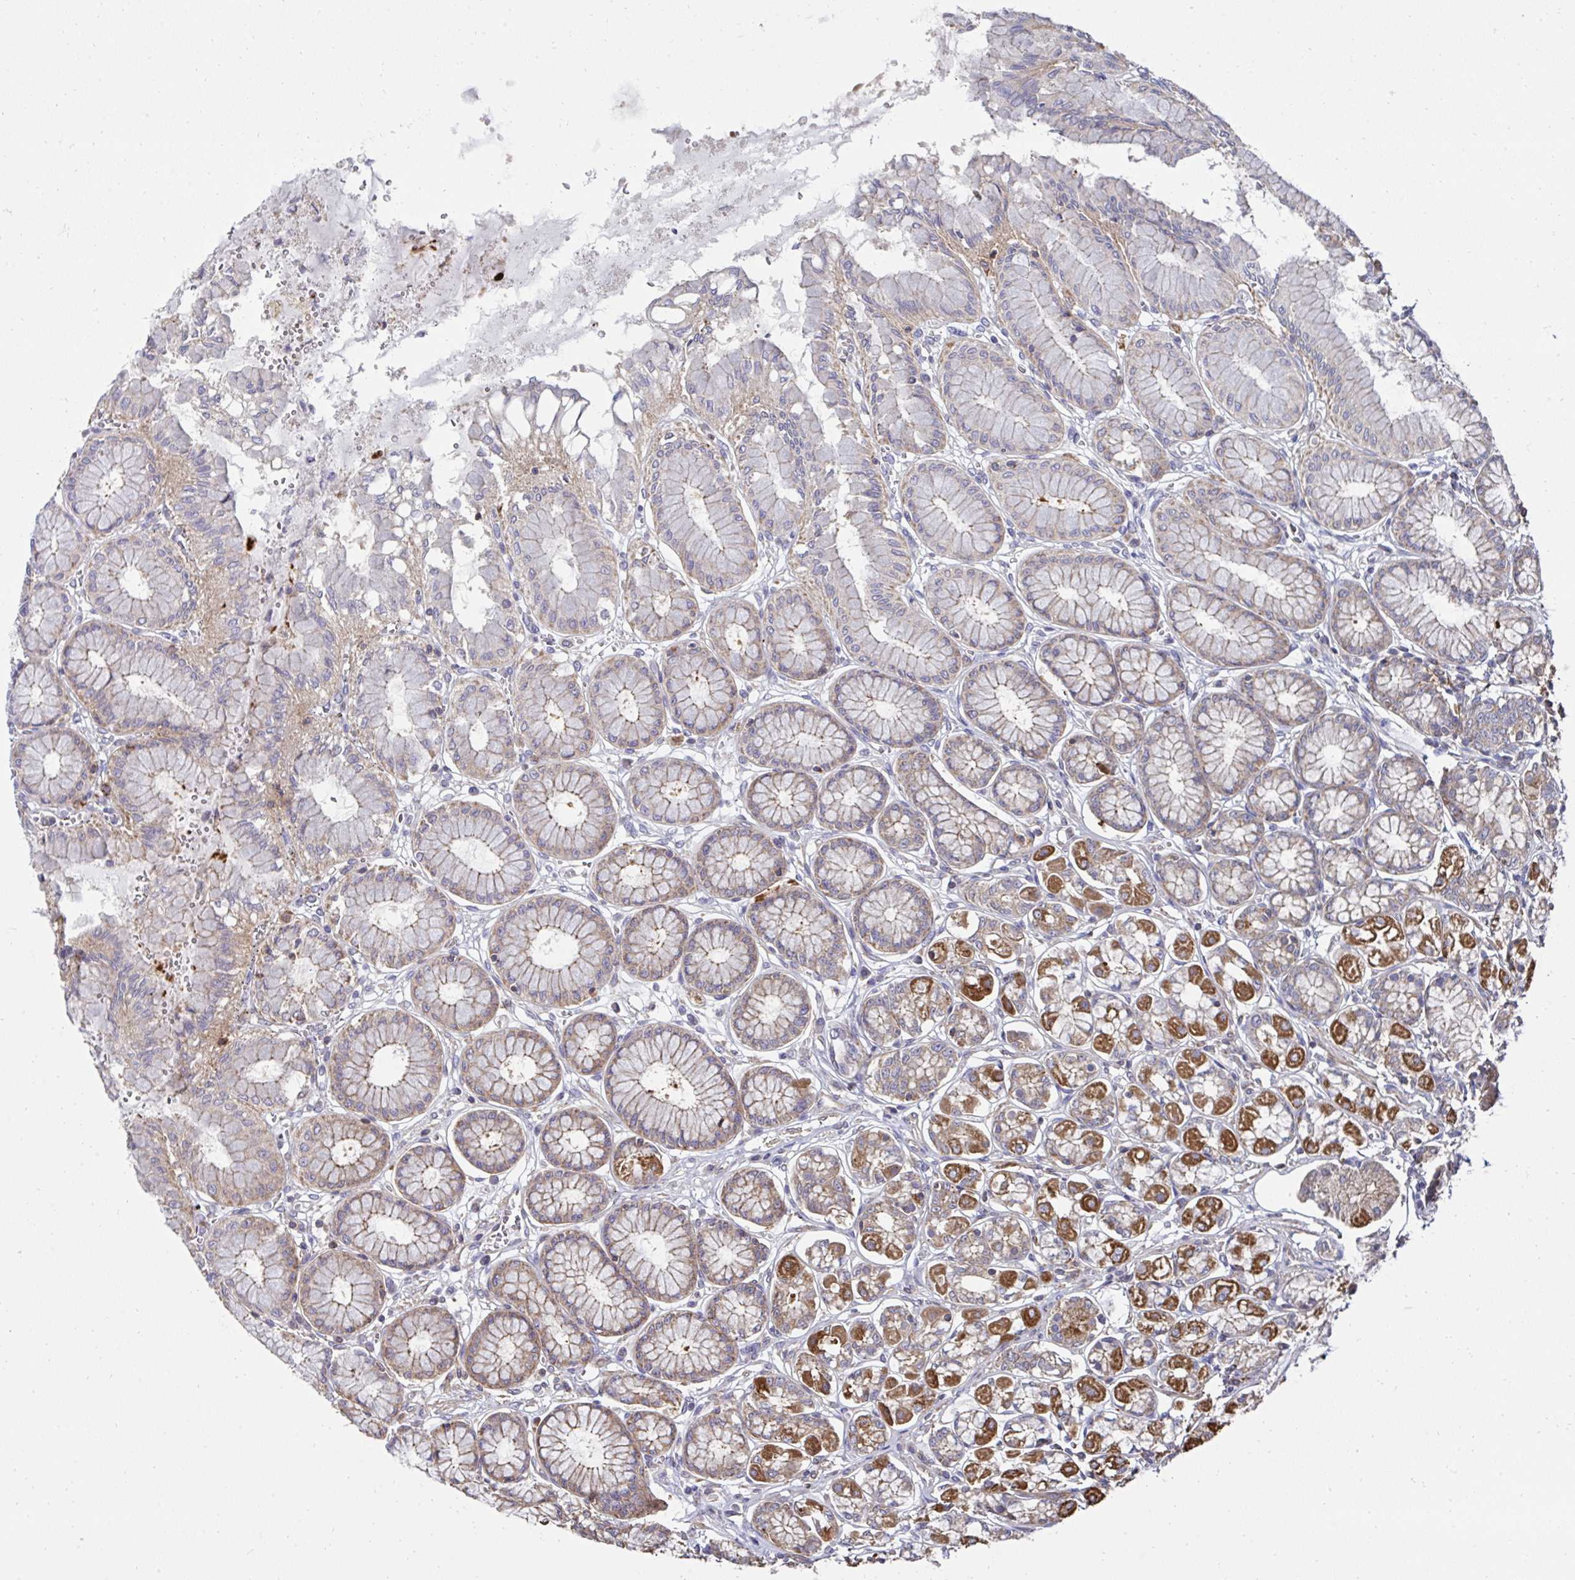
{"staining": {"intensity": "strong", "quantity": "25%-75%", "location": "cytoplasmic/membranous"}, "tissue": "stomach", "cell_type": "Glandular cells", "image_type": "normal", "snomed": [{"axis": "morphology", "description": "Normal tissue, NOS"}, {"axis": "topography", "description": "Stomach"}, {"axis": "topography", "description": "Stomach, lower"}], "caption": "A micrograph showing strong cytoplasmic/membranous staining in about 25%-75% of glandular cells in unremarkable stomach, as visualized by brown immunohistochemical staining.", "gene": "DZANK1", "patient": {"sex": "male", "age": 76}}